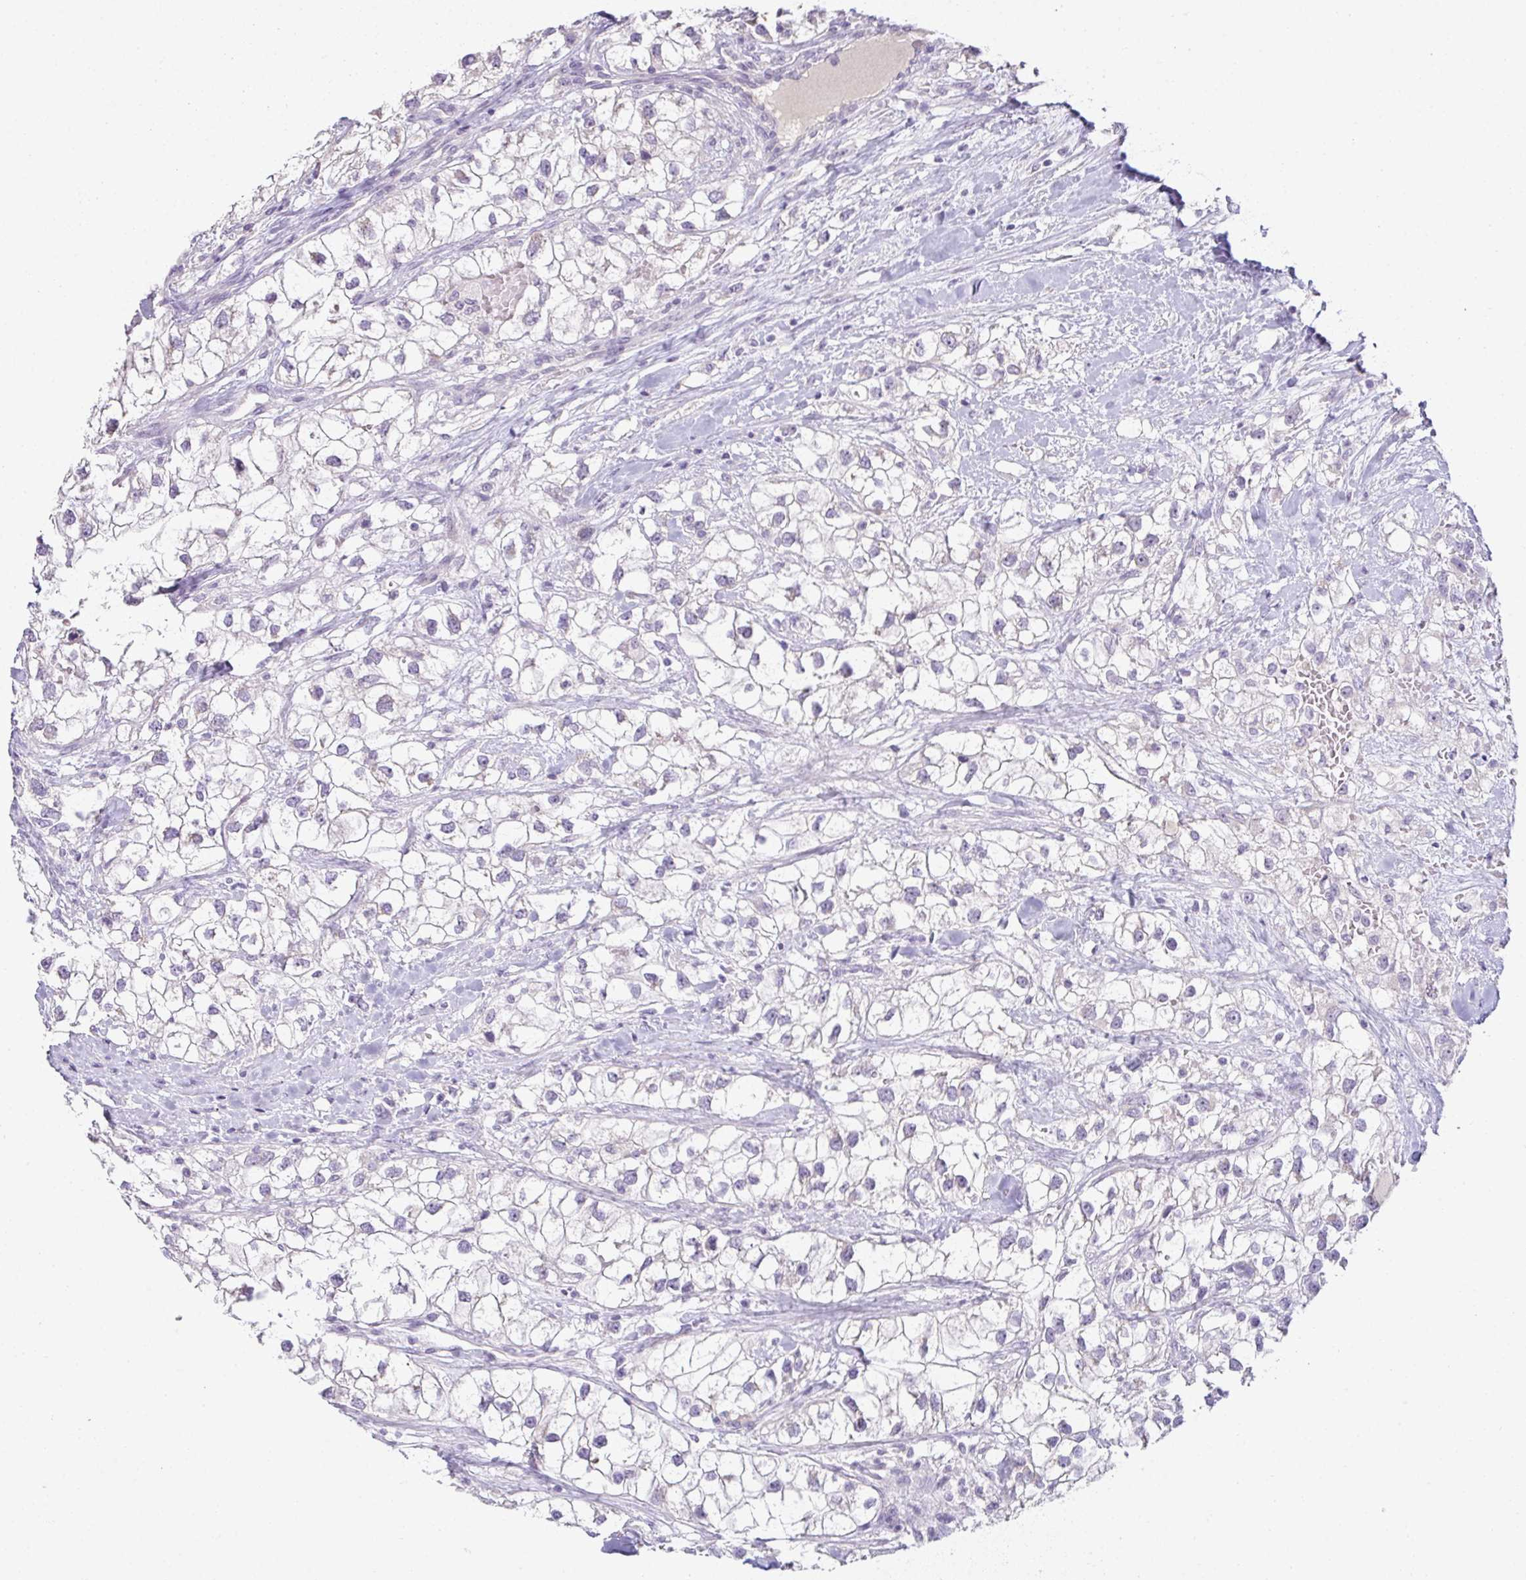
{"staining": {"intensity": "negative", "quantity": "none", "location": "none"}, "tissue": "renal cancer", "cell_type": "Tumor cells", "image_type": "cancer", "snomed": [{"axis": "morphology", "description": "Adenocarcinoma, NOS"}, {"axis": "topography", "description": "Kidney"}], "caption": "Immunohistochemistry (IHC) histopathology image of renal adenocarcinoma stained for a protein (brown), which displays no staining in tumor cells.", "gene": "CMPK1", "patient": {"sex": "male", "age": 59}}